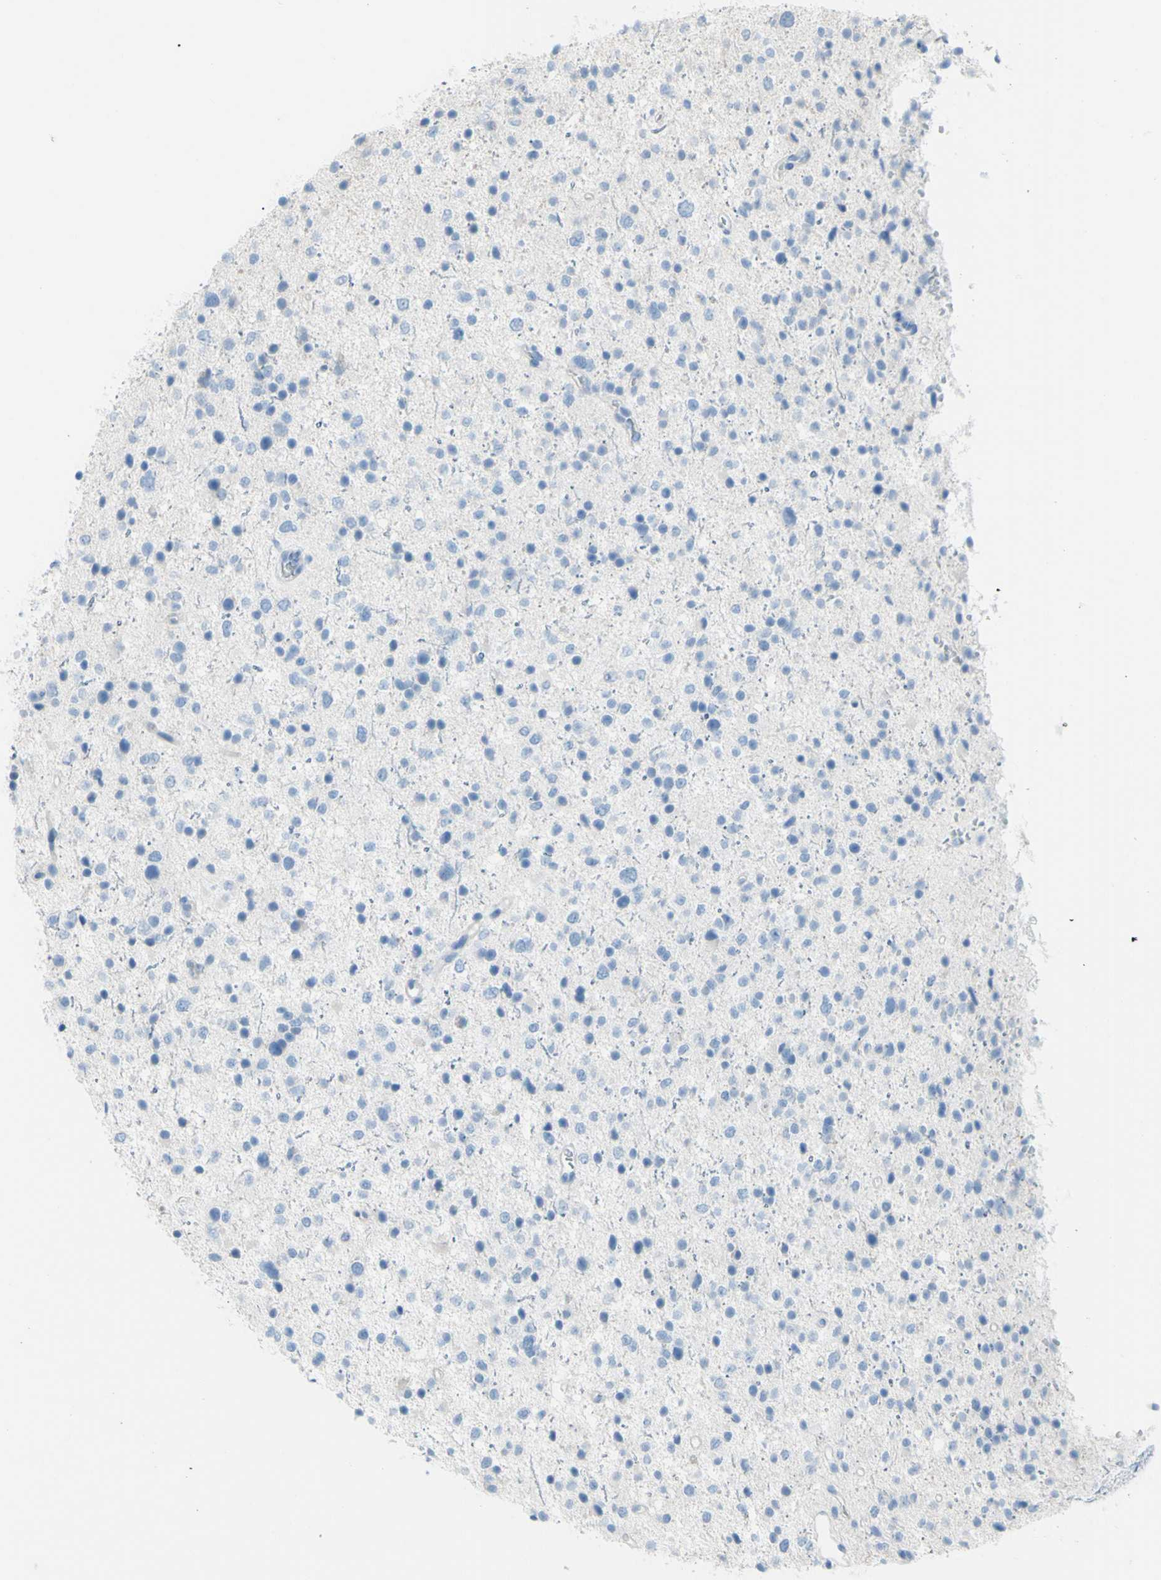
{"staining": {"intensity": "negative", "quantity": "none", "location": "none"}, "tissue": "glioma", "cell_type": "Tumor cells", "image_type": "cancer", "snomed": [{"axis": "morphology", "description": "Glioma, malignant, Low grade"}, {"axis": "topography", "description": "Brain"}], "caption": "Immunohistochemical staining of glioma reveals no significant positivity in tumor cells.", "gene": "TFPI2", "patient": {"sex": "female", "age": 37}}